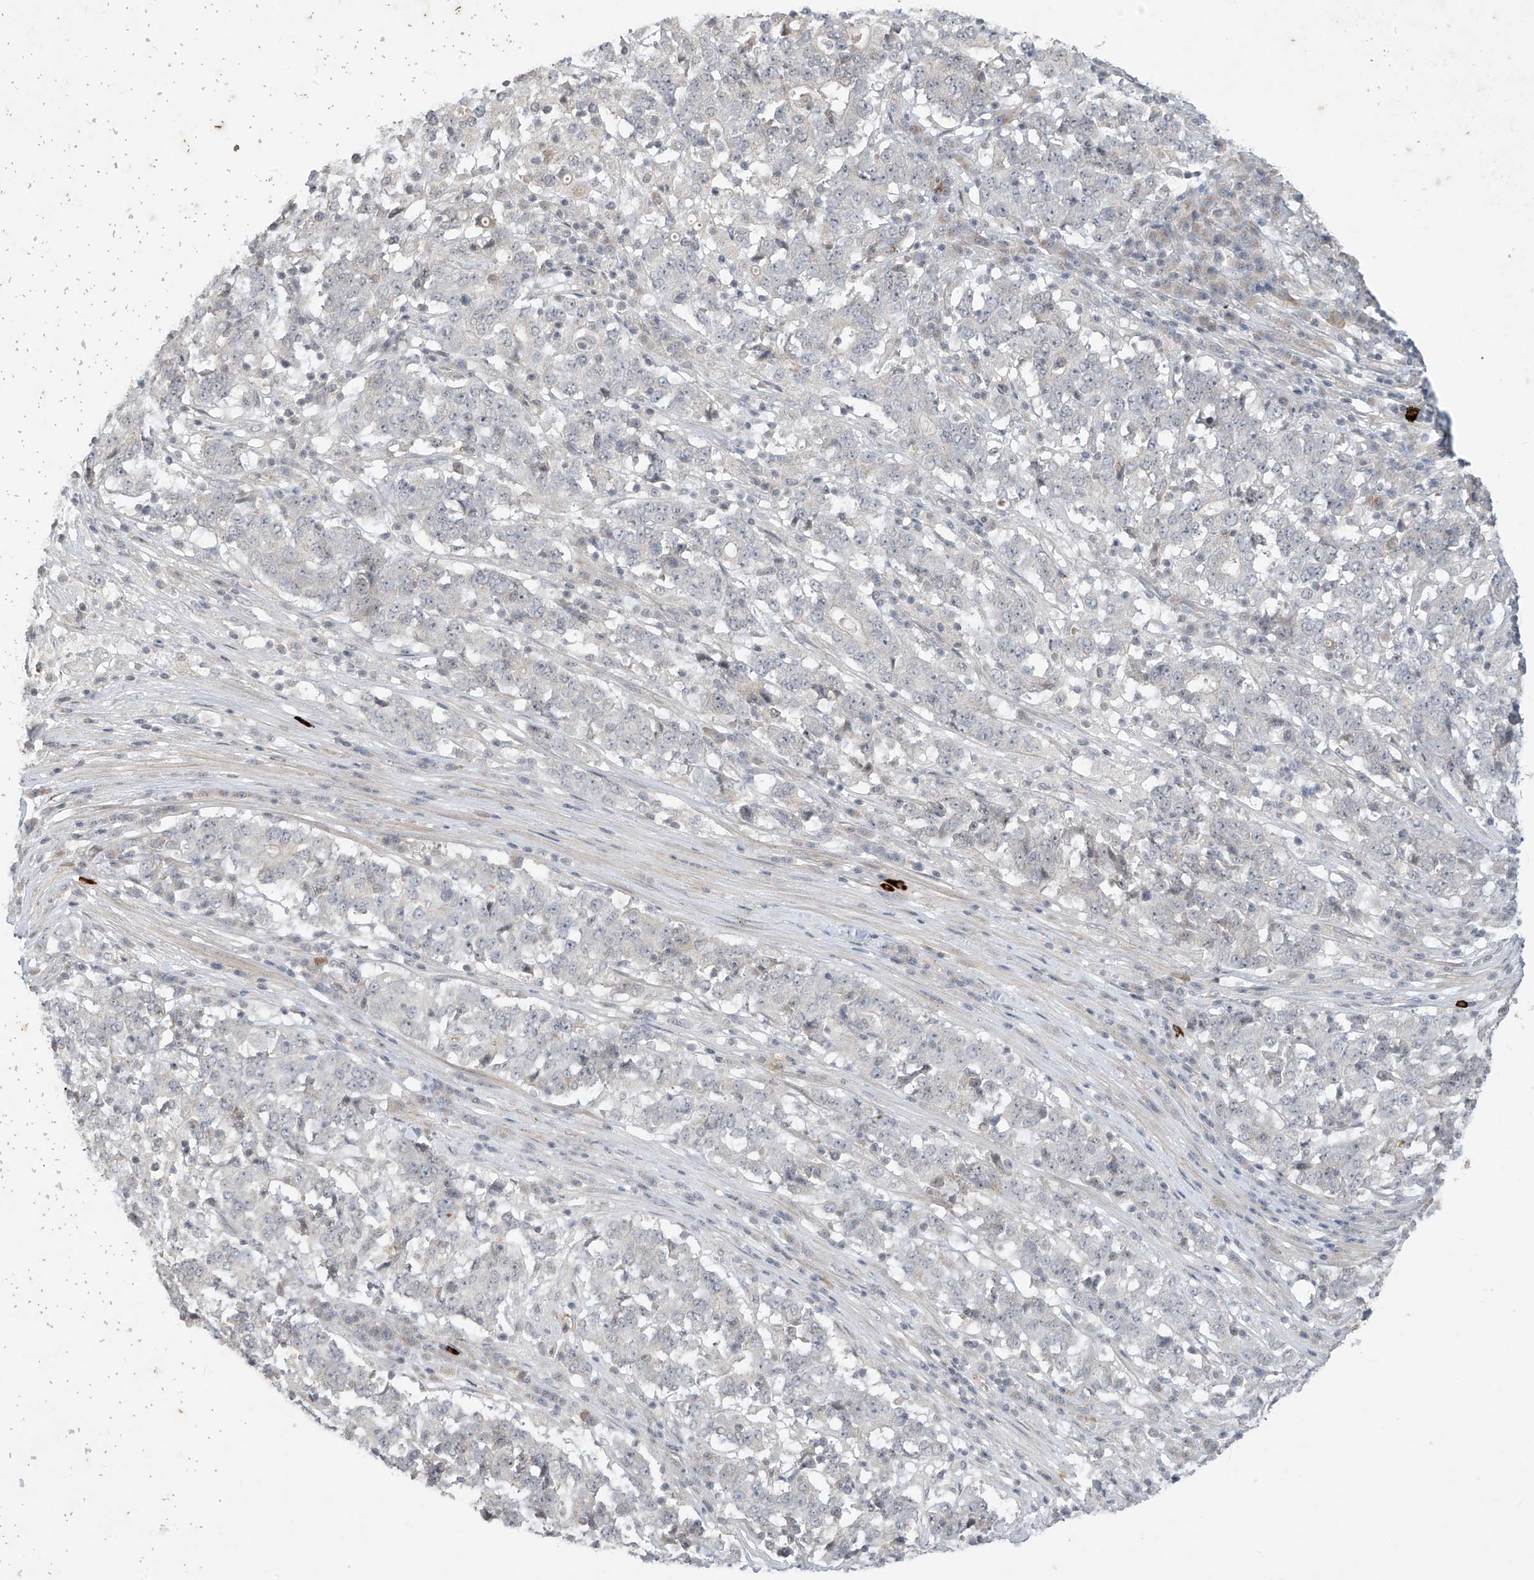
{"staining": {"intensity": "negative", "quantity": "none", "location": "none"}, "tissue": "stomach cancer", "cell_type": "Tumor cells", "image_type": "cancer", "snomed": [{"axis": "morphology", "description": "Adenocarcinoma, NOS"}, {"axis": "topography", "description": "Stomach"}], "caption": "Tumor cells are negative for brown protein staining in adenocarcinoma (stomach). Brightfield microscopy of immunohistochemistry (IHC) stained with DAB (brown) and hematoxylin (blue), captured at high magnification.", "gene": "DGKQ", "patient": {"sex": "male", "age": 59}}